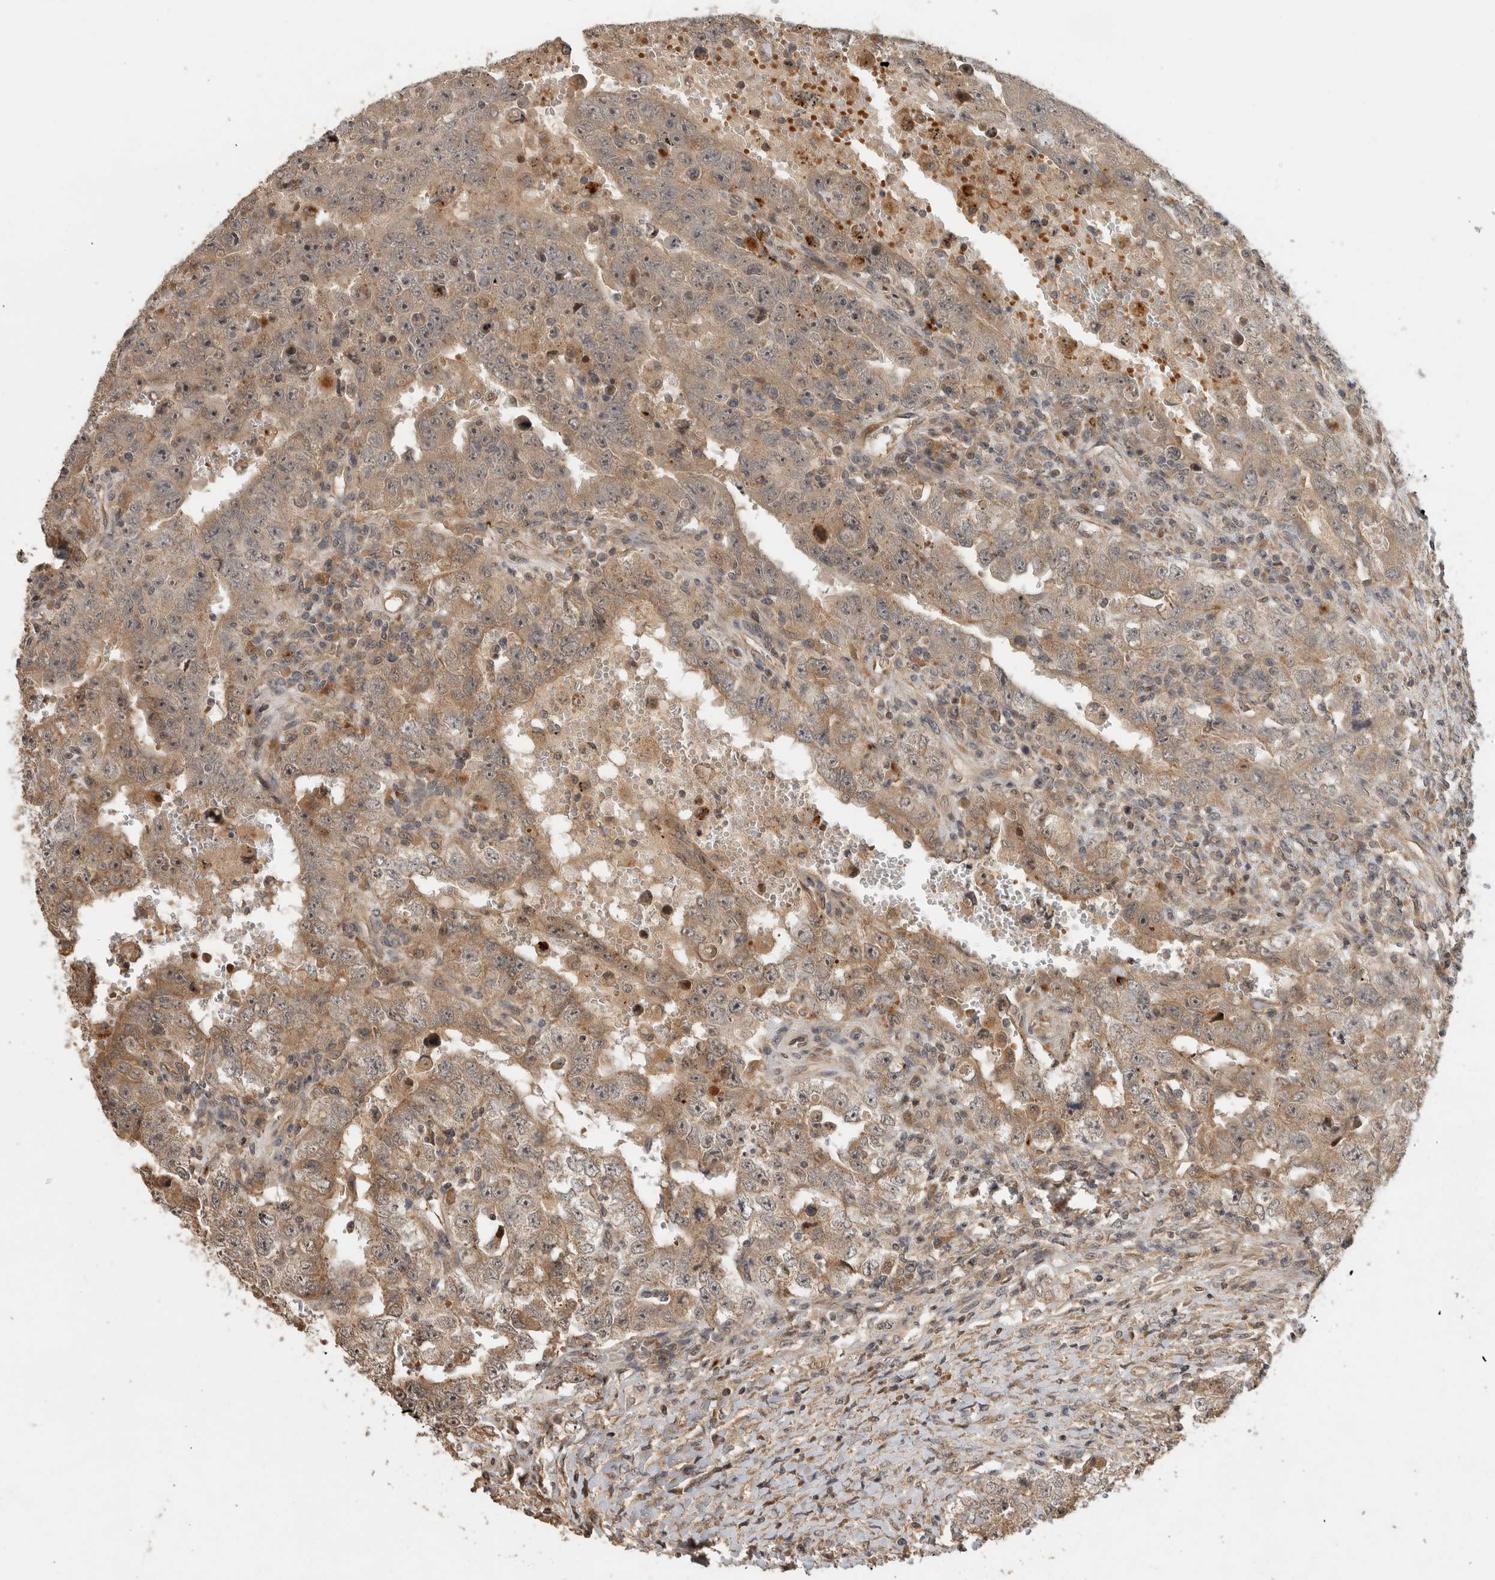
{"staining": {"intensity": "weak", "quantity": ">75%", "location": "cytoplasmic/membranous"}, "tissue": "testis cancer", "cell_type": "Tumor cells", "image_type": "cancer", "snomed": [{"axis": "morphology", "description": "Carcinoma, Embryonal, NOS"}, {"axis": "topography", "description": "Testis"}], "caption": "Approximately >75% of tumor cells in testis cancer (embryonal carcinoma) exhibit weak cytoplasmic/membranous protein positivity as visualized by brown immunohistochemical staining.", "gene": "PITPNC1", "patient": {"sex": "male", "age": 26}}